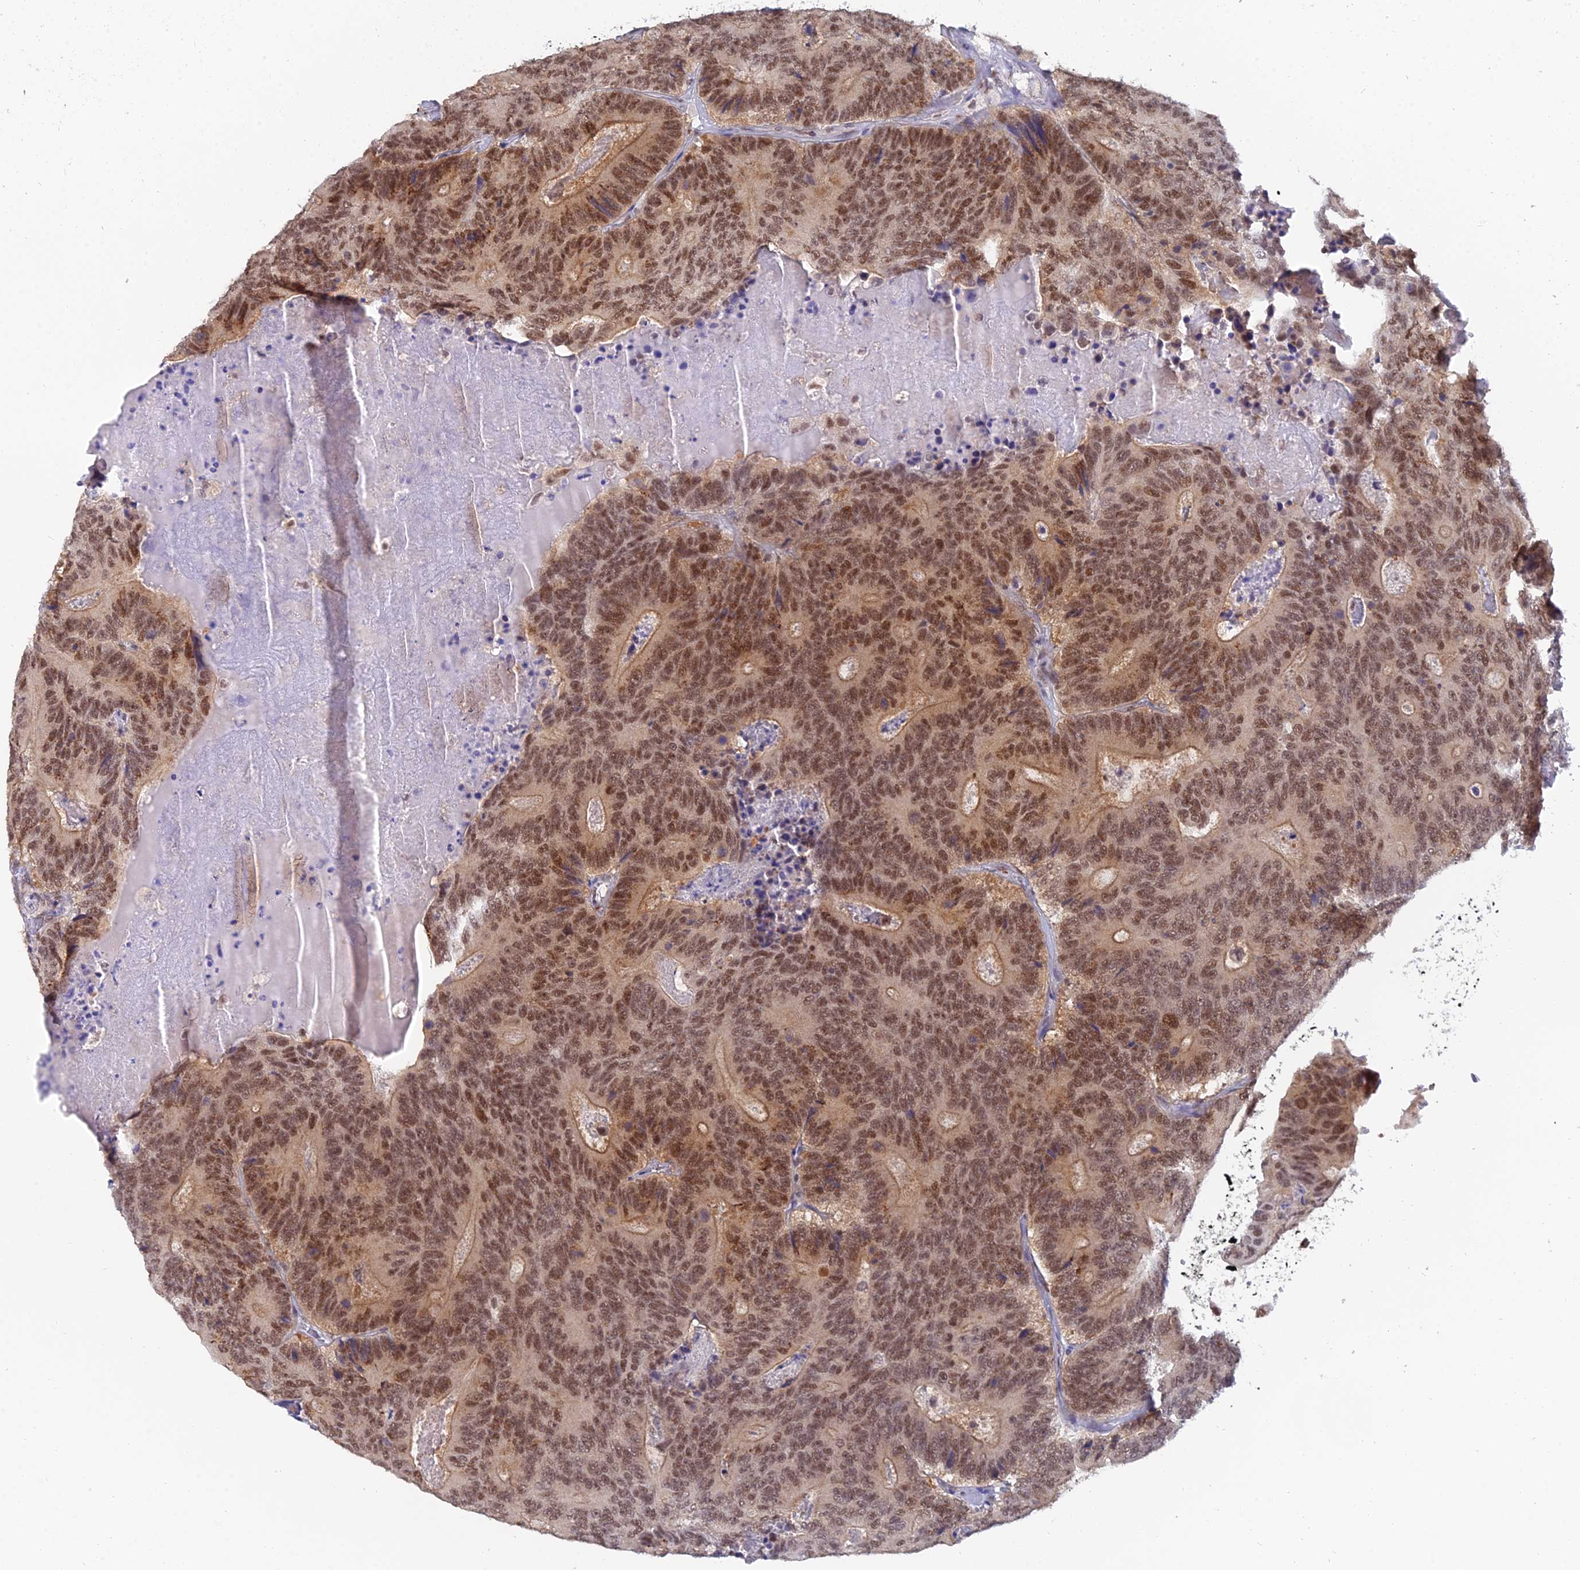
{"staining": {"intensity": "moderate", "quantity": ">75%", "location": "cytoplasmic/membranous,nuclear"}, "tissue": "colorectal cancer", "cell_type": "Tumor cells", "image_type": "cancer", "snomed": [{"axis": "morphology", "description": "Adenocarcinoma, NOS"}, {"axis": "topography", "description": "Colon"}], "caption": "Approximately >75% of tumor cells in human adenocarcinoma (colorectal) exhibit moderate cytoplasmic/membranous and nuclear protein expression as visualized by brown immunohistochemical staining.", "gene": "THOC3", "patient": {"sex": "male", "age": 83}}